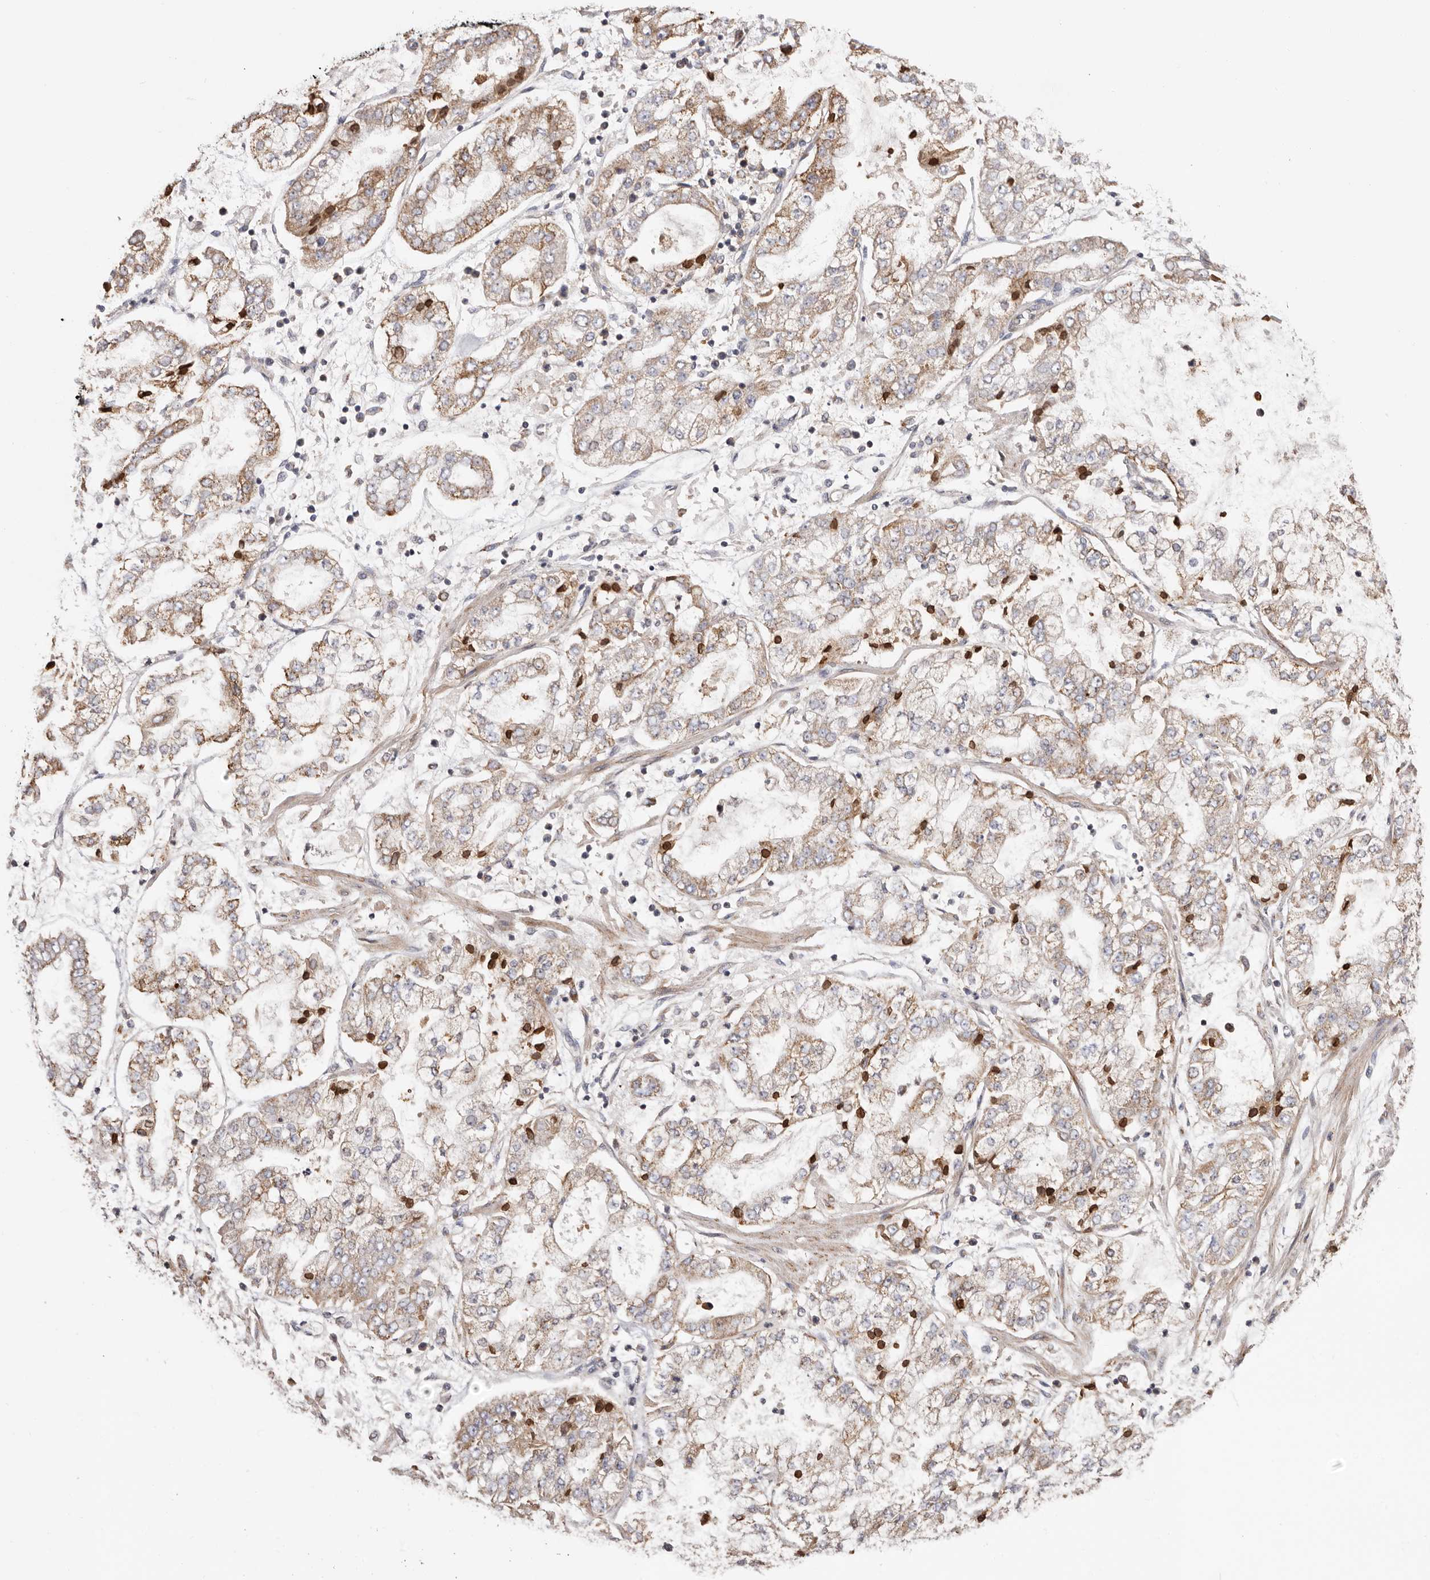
{"staining": {"intensity": "moderate", "quantity": "25%-75%", "location": "cytoplasmic/membranous"}, "tissue": "stomach cancer", "cell_type": "Tumor cells", "image_type": "cancer", "snomed": [{"axis": "morphology", "description": "Adenocarcinoma, NOS"}, {"axis": "topography", "description": "Stomach"}], "caption": "High-magnification brightfield microscopy of stomach cancer stained with DAB (brown) and counterstained with hematoxylin (blue). tumor cells exhibit moderate cytoplasmic/membranous positivity is seen in about25%-75% of cells.", "gene": "TMUB1", "patient": {"sex": "male", "age": 76}}